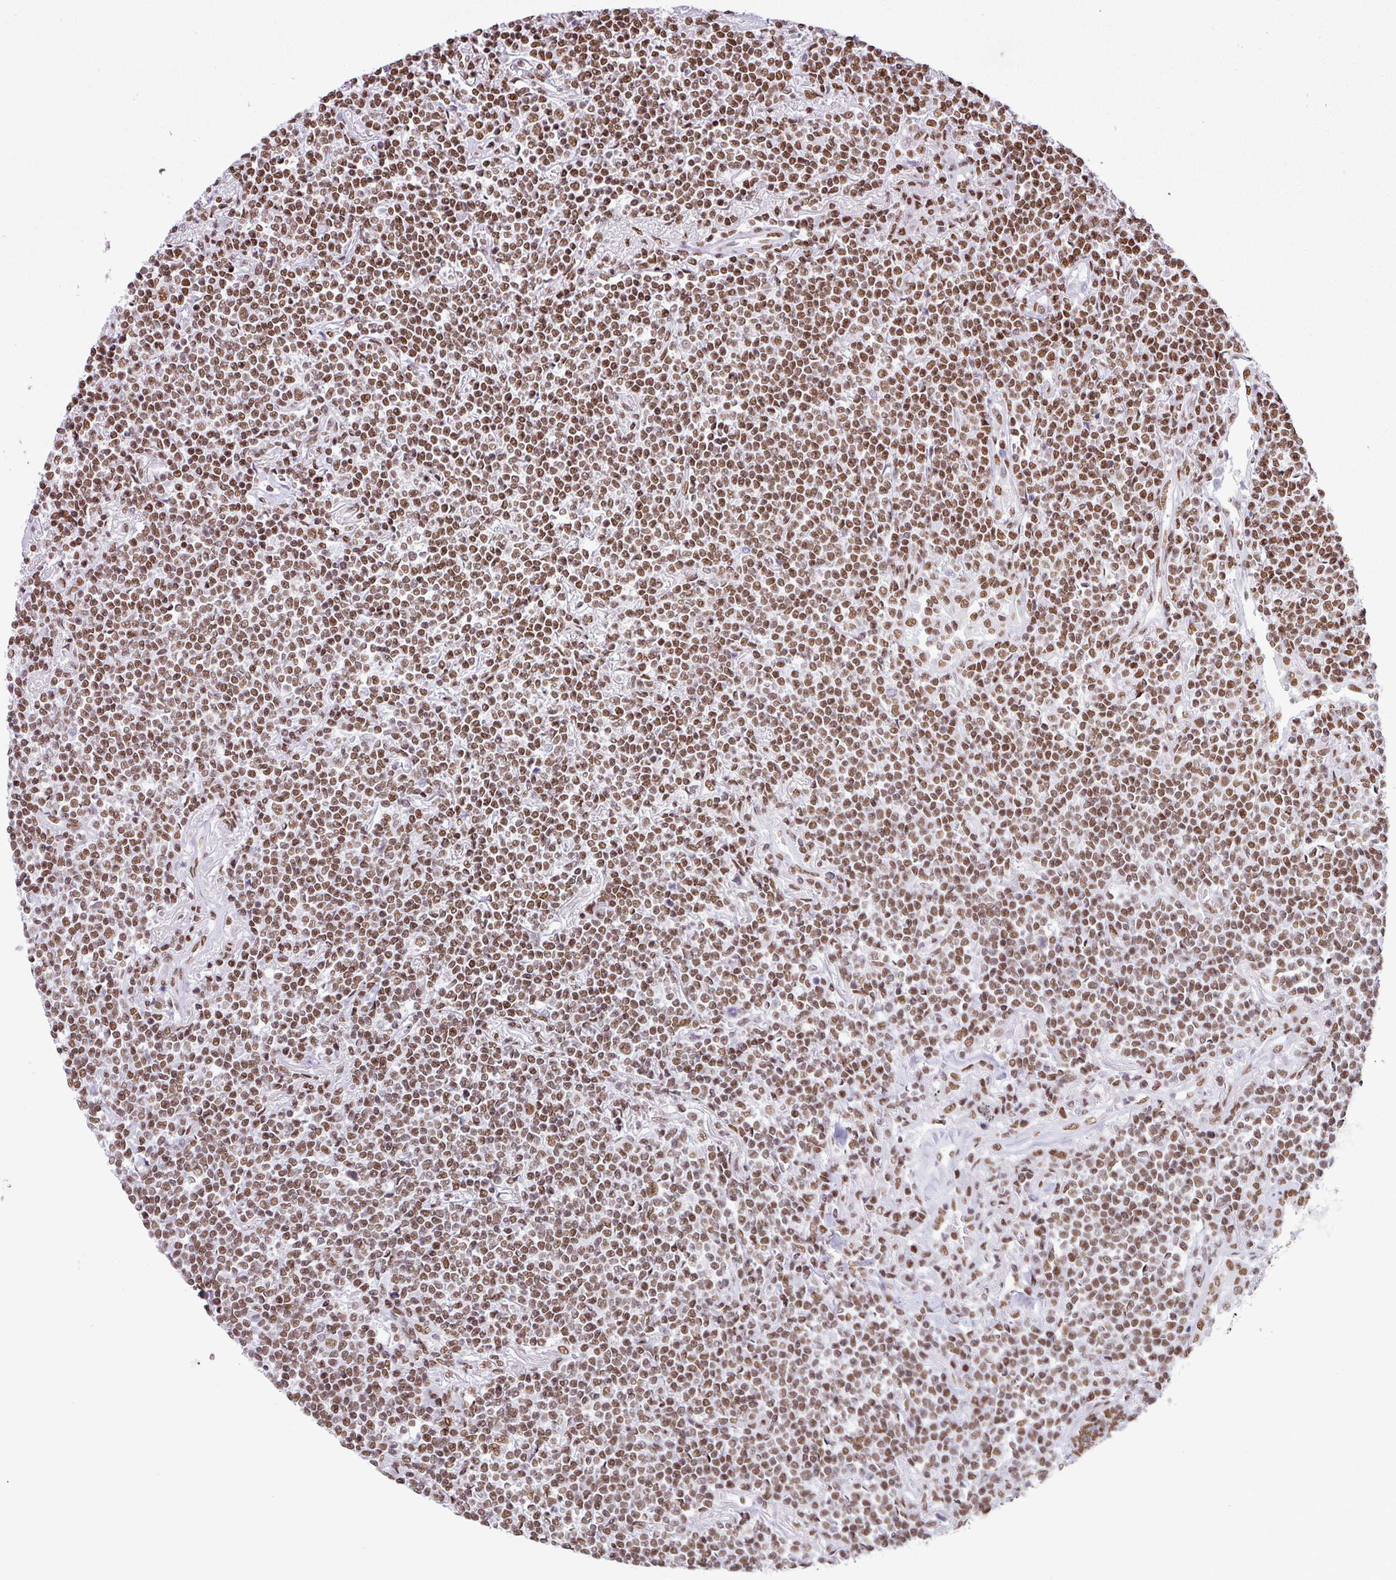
{"staining": {"intensity": "moderate", "quantity": ">75%", "location": "nuclear"}, "tissue": "lymphoma", "cell_type": "Tumor cells", "image_type": "cancer", "snomed": [{"axis": "morphology", "description": "Malignant lymphoma, non-Hodgkin's type, Low grade"}, {"axis": "topography", "description": "Lung"}], "caption": "Human malignant lymphoma, non-Hodgkin's type (low-grade) stained for a protein (brown) reveals moderate nuclear positive expression in approximately >75% of tumor cells.", "gene": "RARG", "patient": {"sex": "female", "age": 71}}